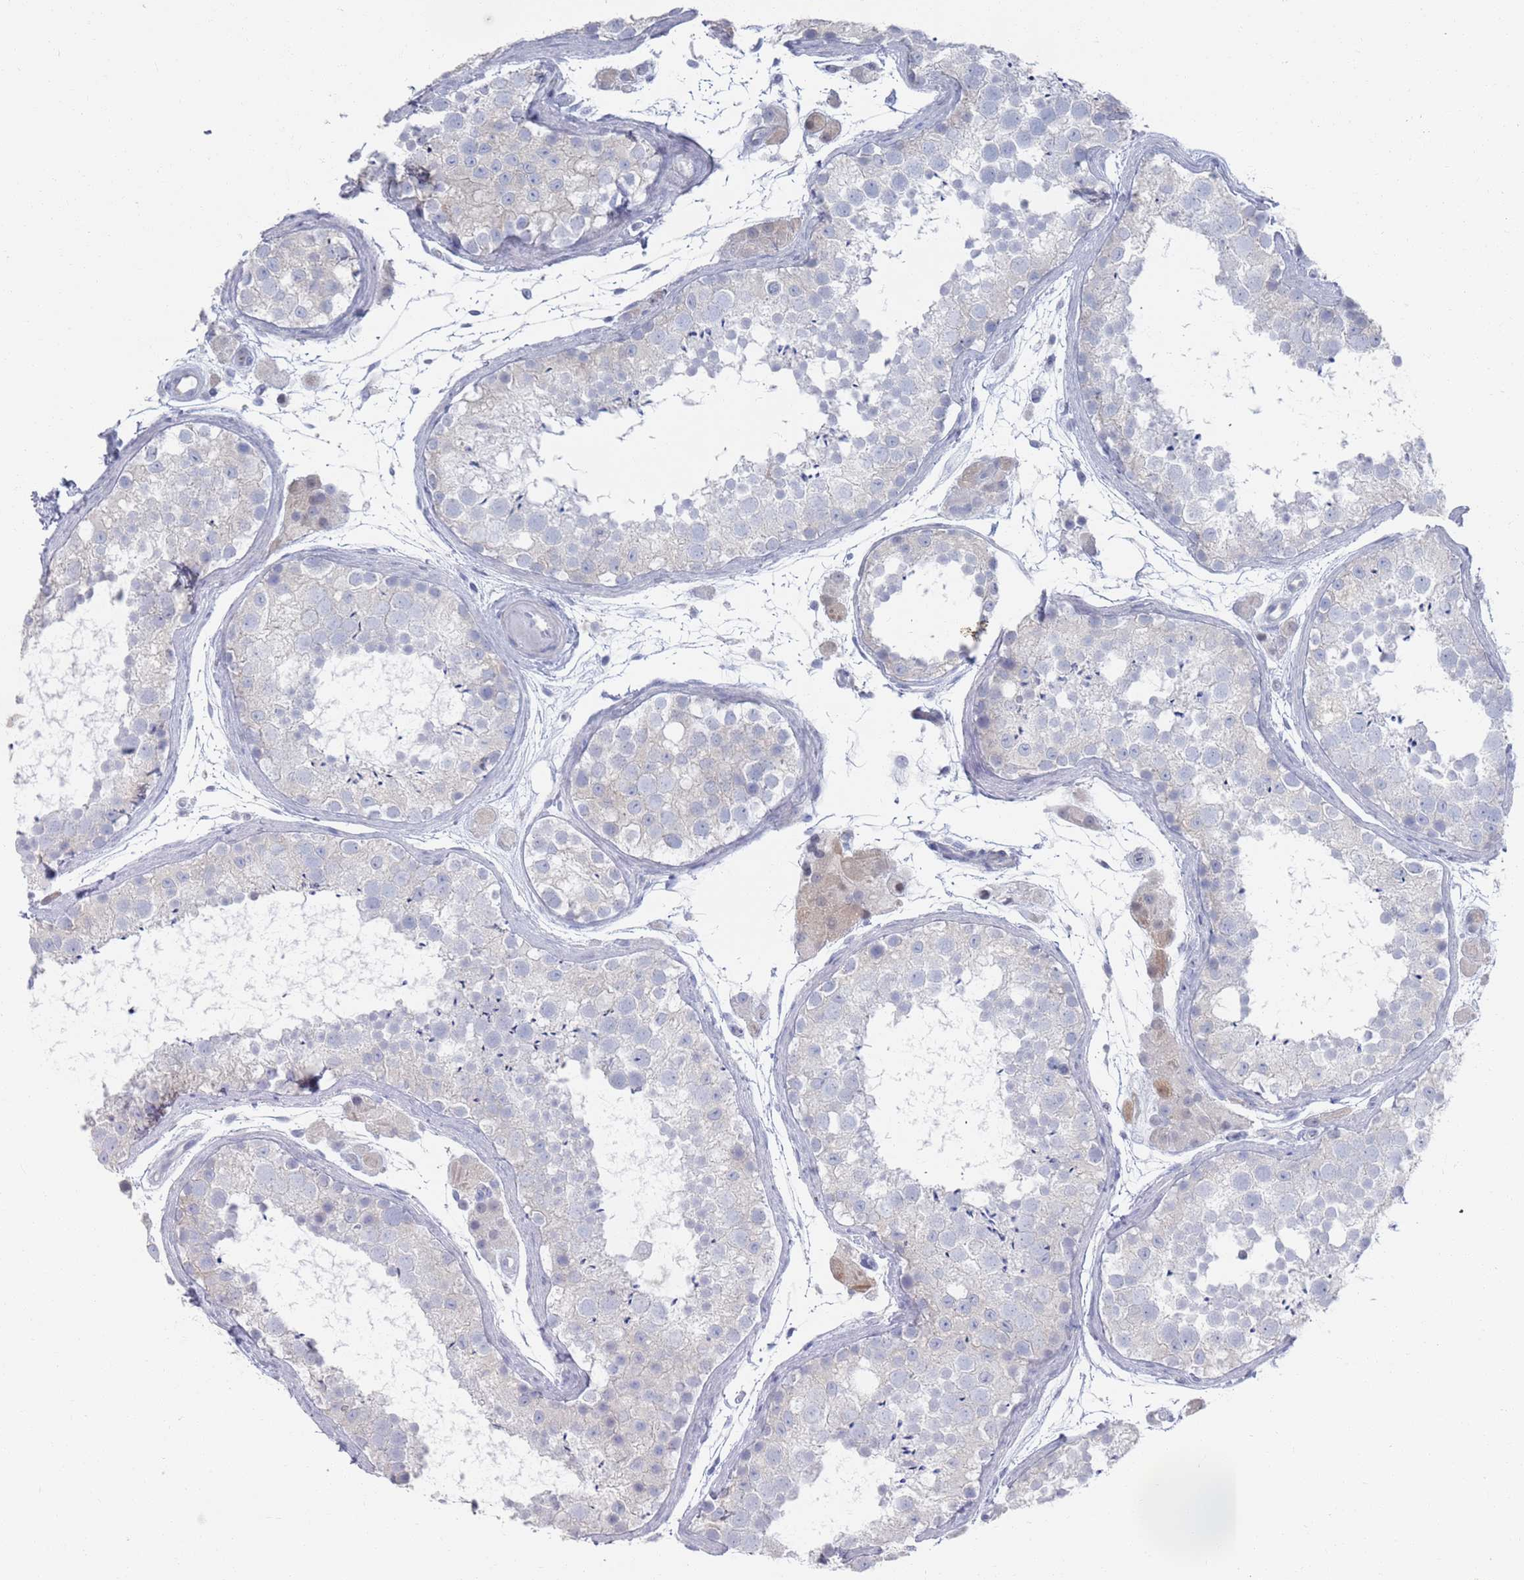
{"staining": {"intensity": "negative", "quantity": "none", "location": "none"}, "tissue": "testis", "cell_type": "Cells in seminiferous ducts", "image_type": "normal", "snomed": [{"axis": "morphology", "description": "Normal tissue, NOS"}, {"axis": "topography", "description": "Testis"}], "caption": "This histopathology image is of benign testis stained with immunohistochemistry to label a protein in brown with the nuclei are counter-stained blue. There is no staining in cells in seminiferous ducts. (DAB IHC visualized using brightfield microscopy, high magnification).", "gene": "MAT1A", "patient": {"sex": "male", "age": 41}}